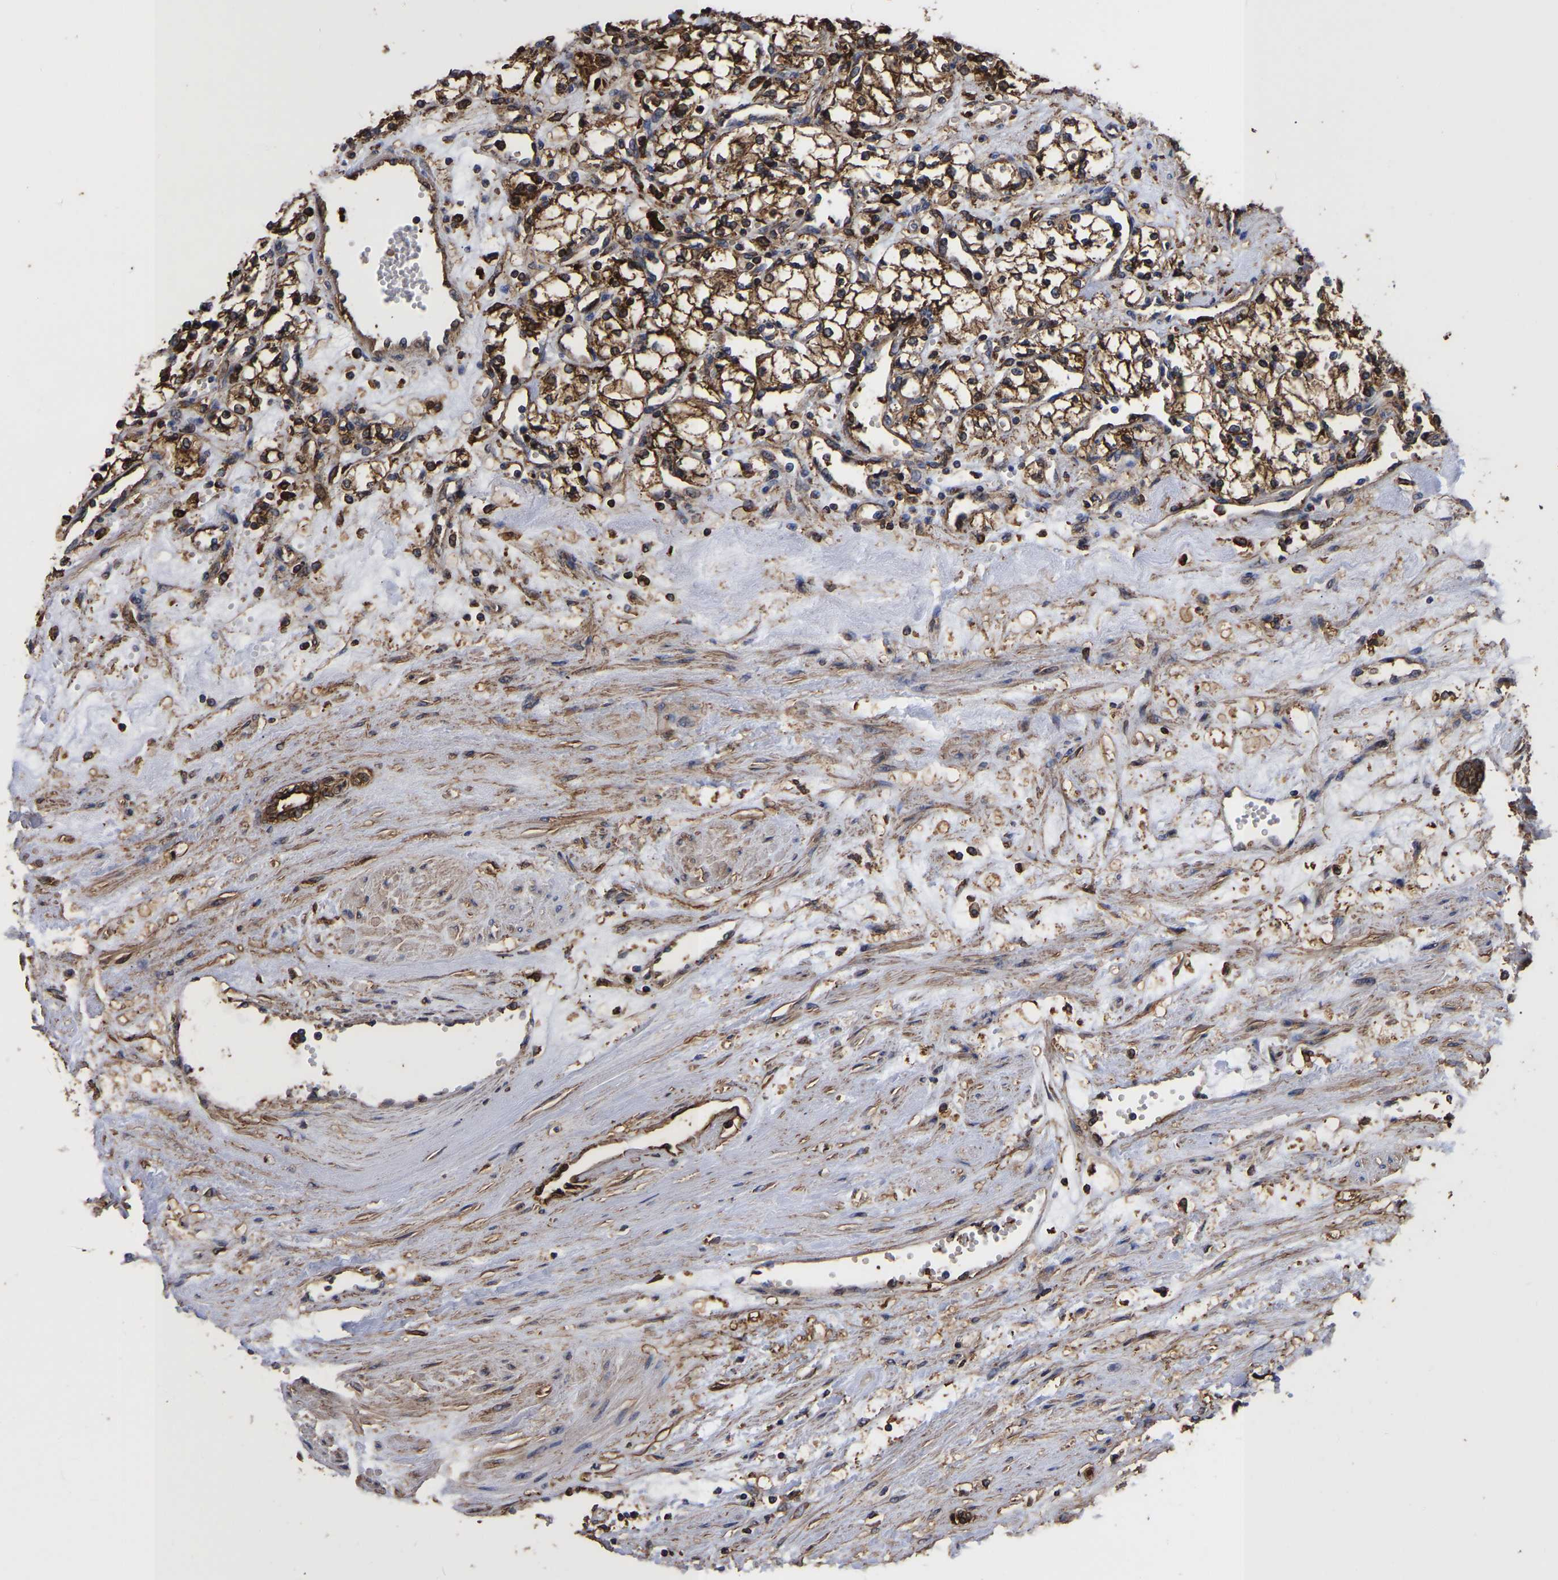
{"staining": {"intensity": "strong", "quantity": ">75%", "location": "cytoplasmic/membranous,nuclear"}, "tissue": "renal cancer", "cell_type": "Tumor cells", "image_type": "cancer", "snomed": [{"axis": "morphology", "description": "Adenocarcinoma, NOS"}, {"axis": "topography", "description": "Kidney"}], "caption": "Approximately >75% of tumor cells in human renal cancer exhibit strong cytoplasmic/membranous and nuclear protein staining as visualized by brown immunohistochemical staining.", "gene": "LIF", "patient": {"sex": "male", "age": 59}}